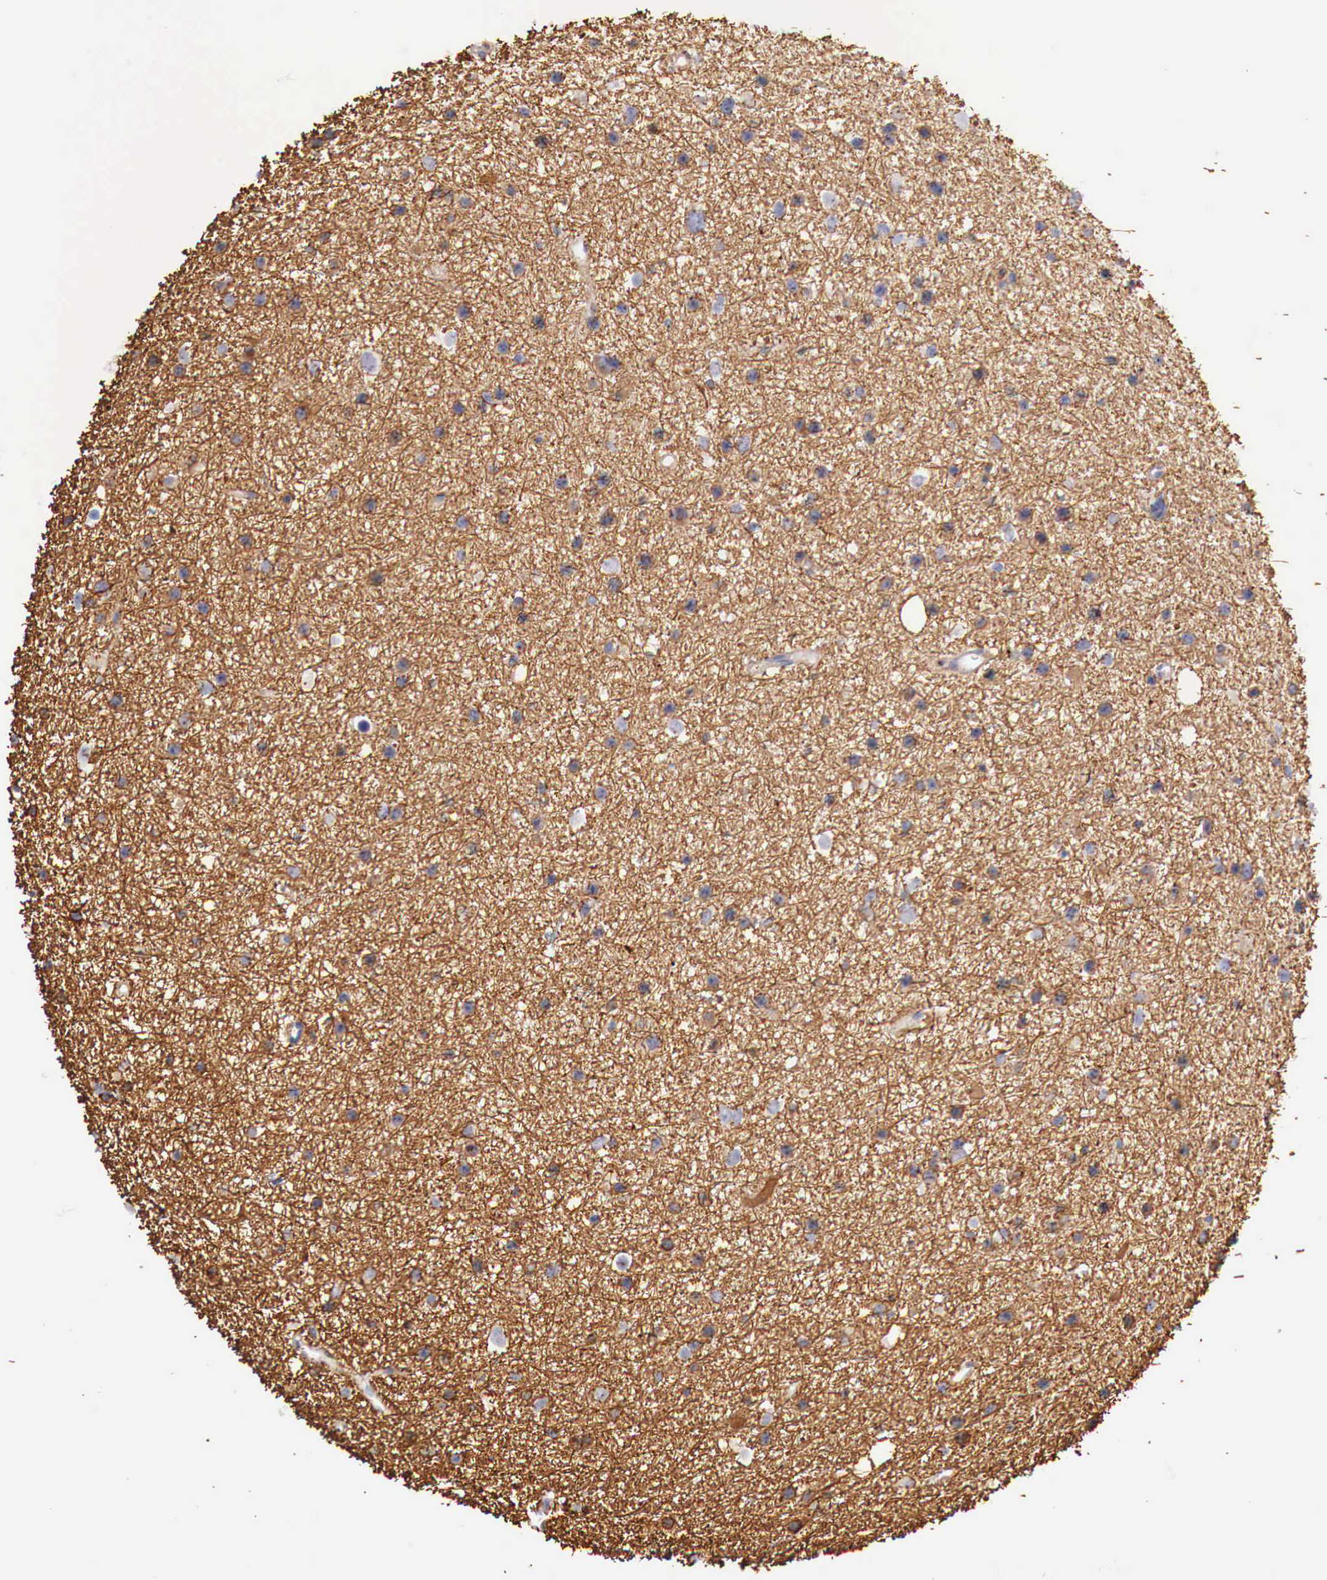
{"staining": {"intensity": "weak", "quantity": ">75%", "location": "cytoplasmic/membranous"}, "tissue": "glioma", "cell_type": "Tumor cells", "image_type": "cancer", "snomed": [{"axis": "morphology", "description": "Glioma, malignant, Low grade"}, {"axis": "topography", "description": "Brain"}], "caption": "The photomicrograph demonstrates immunohistochemical staining of malignant low-grade glioma. There is weak cytoplasmic/membranous positivity is present in about >75% of tumor cells.", "gene": "KLHDC7B", "patient": {"sex": "female", "age": 46}}